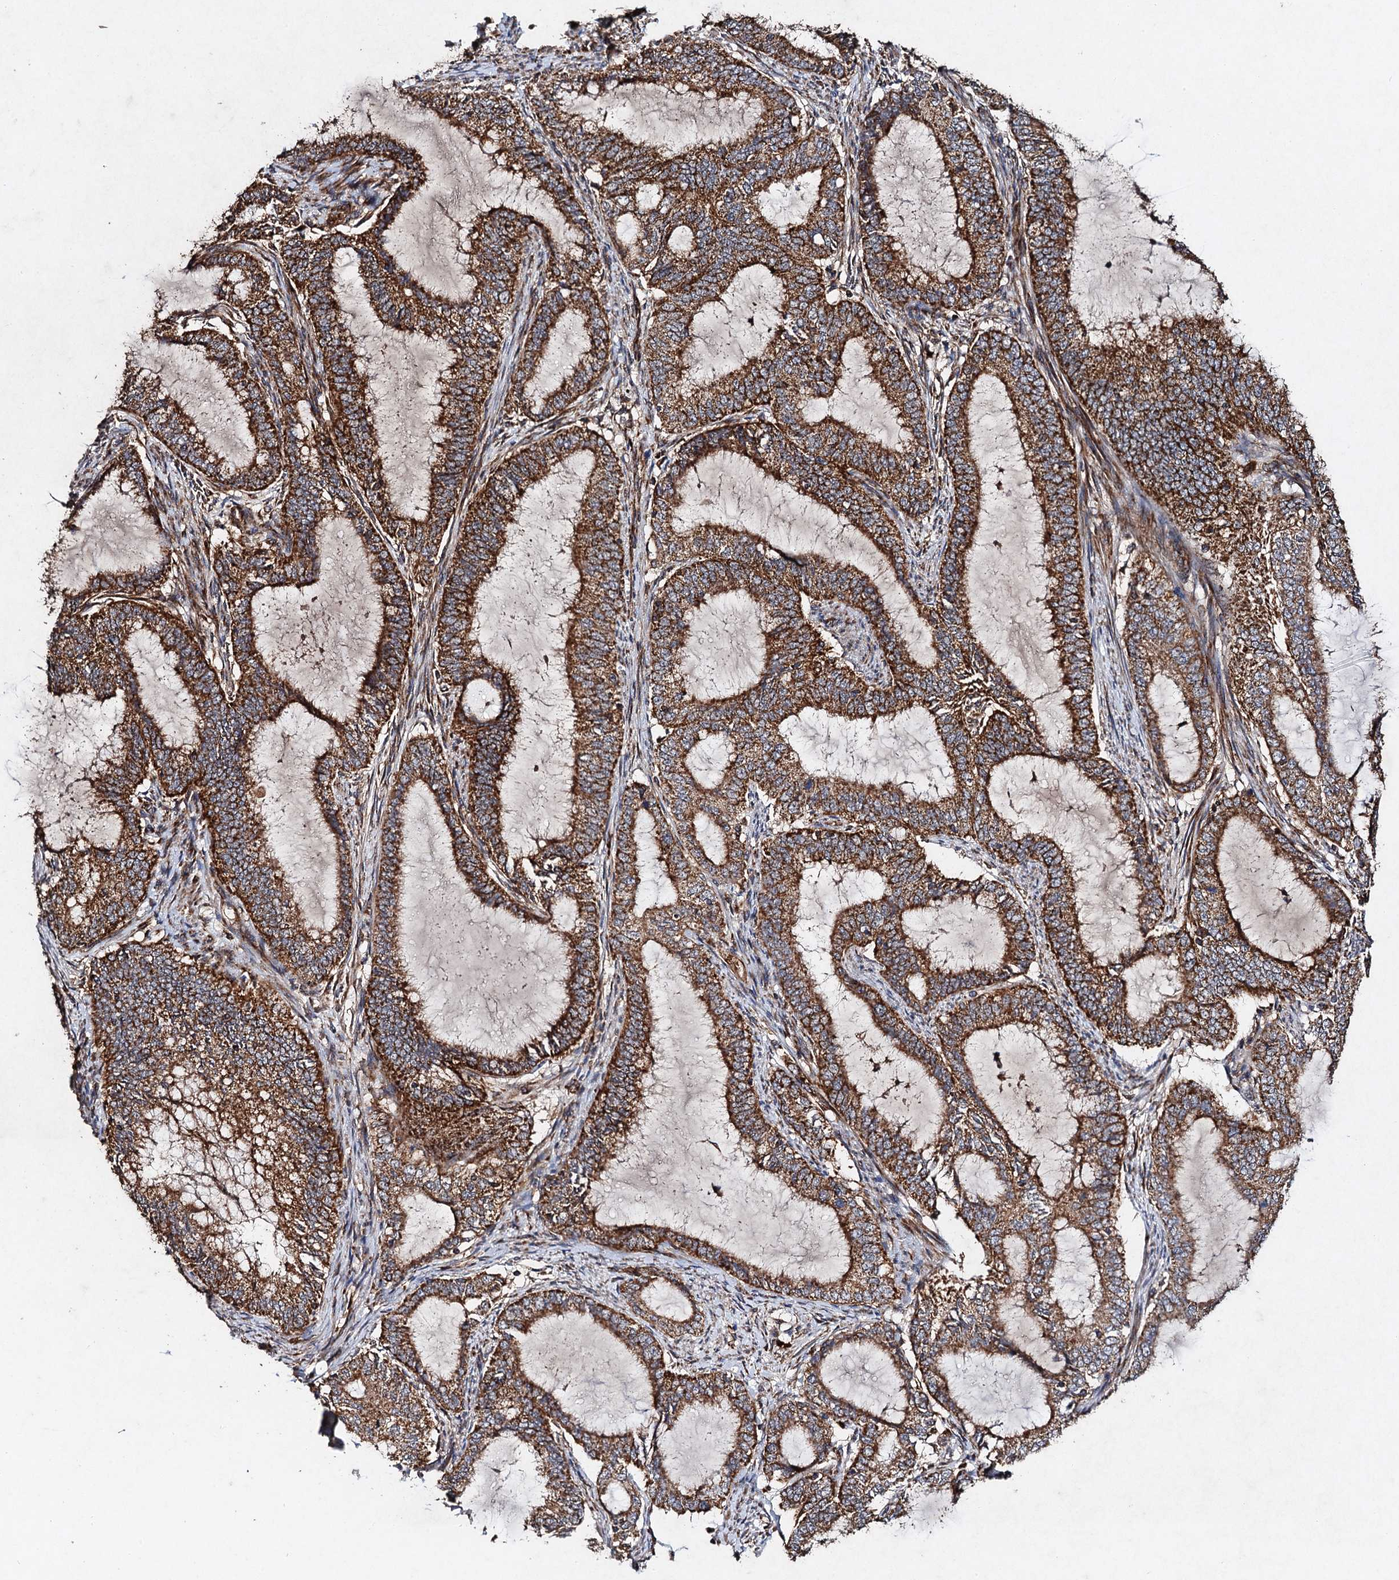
{"staining": {"intensity": "strong", "quantity": ">75%", "location": "cytoplasmic/membranous"}, "tissue": "endometrial cancer", "cell_type": "Tumor cells", "image_type": "cancer", "snomed": [{"axis": "morphology", "description": "Adenocarcinoma, NOS"}, {"axis": "topography", "description": "Endometrium"}], "caption": "Brown immunohistochemical staining in endometrial cancer shows strong cytoplasmic/membranous positivity in about >75% of tumor cells.", "gene": "NDUFA13", "patient": {"sex": "female", "age": 51}}